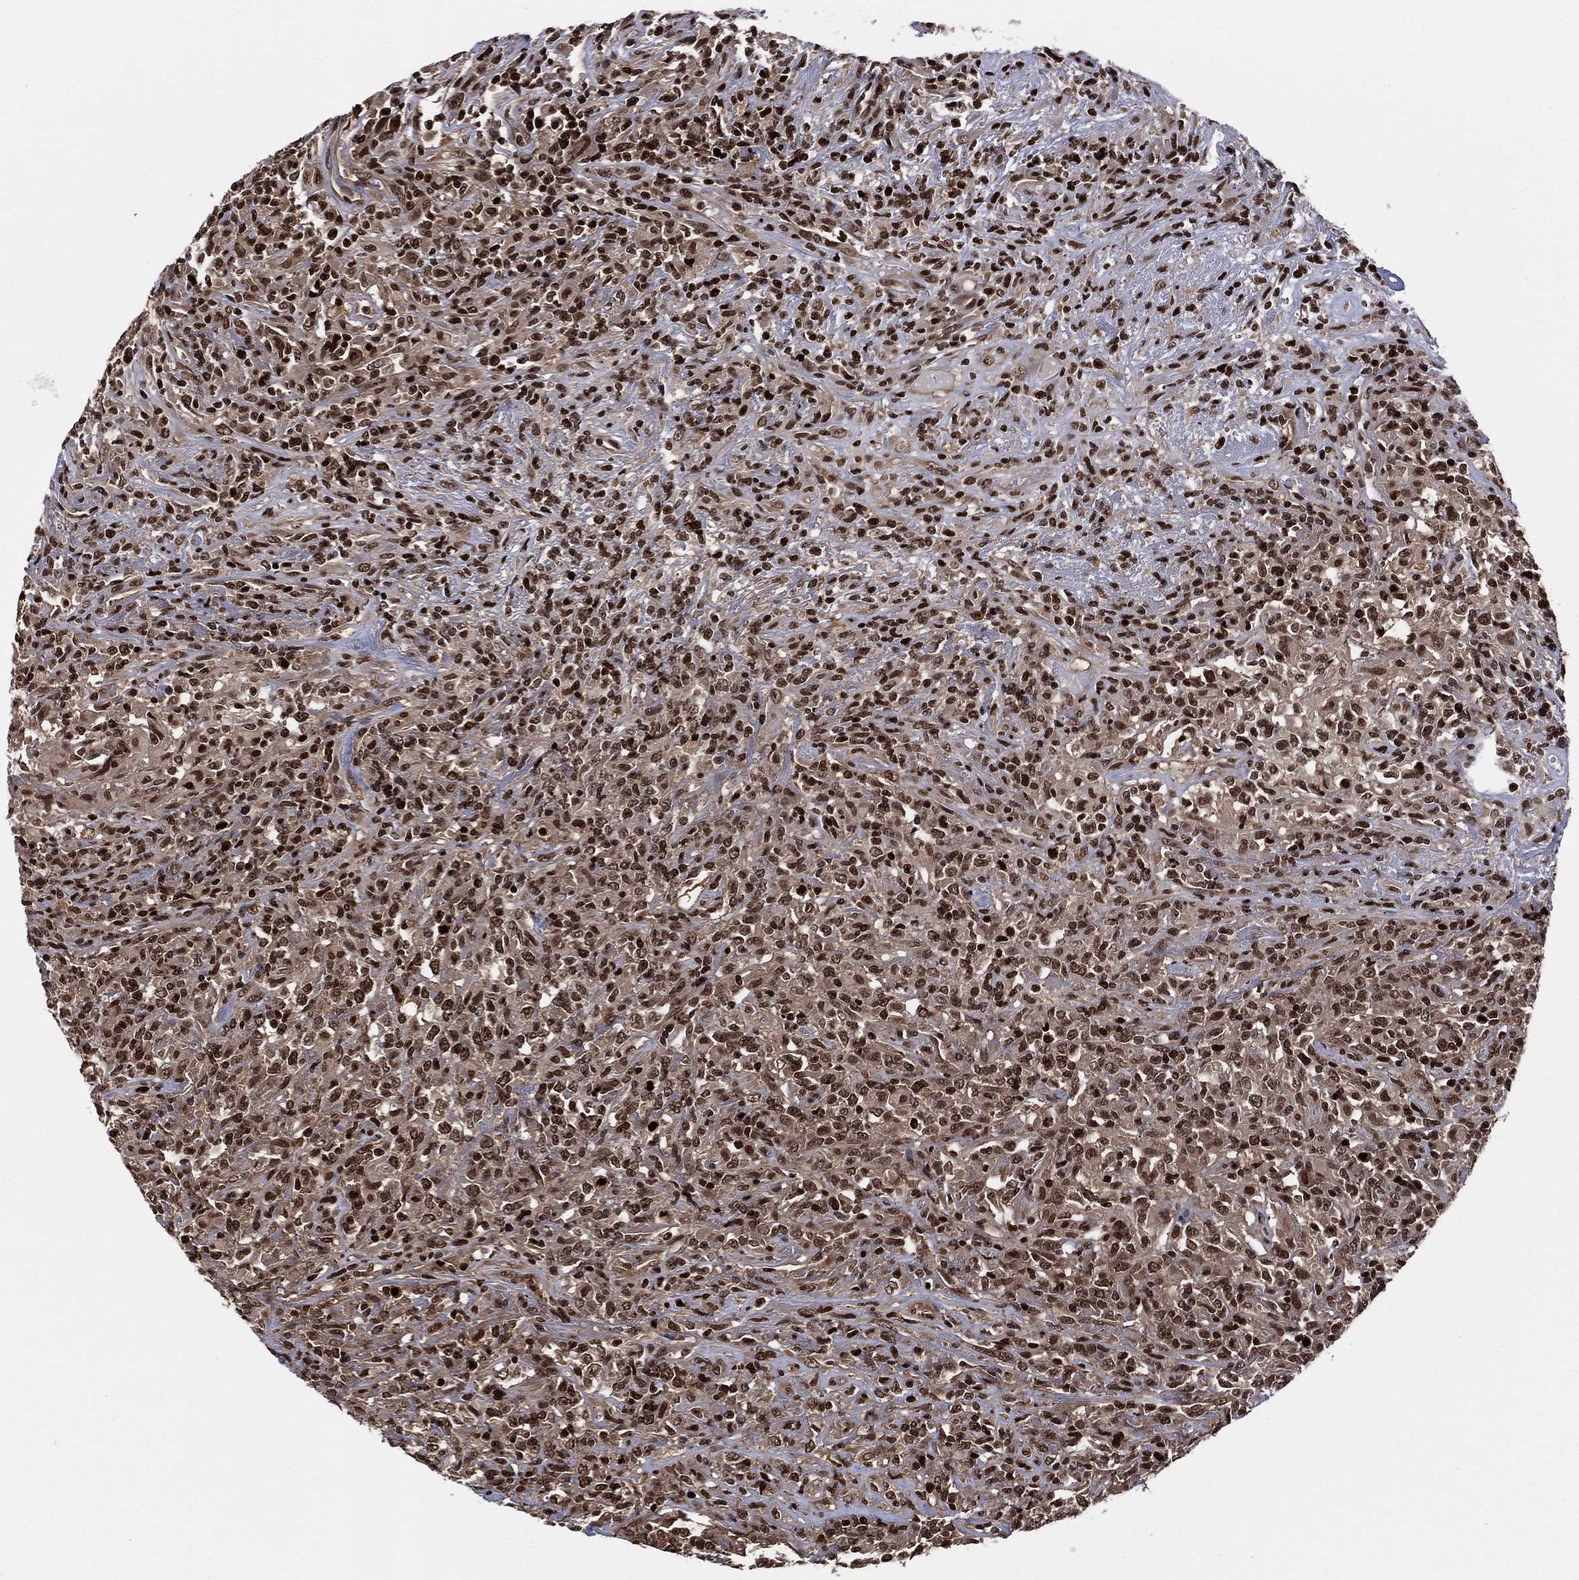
{"staining": {"intensity": "strong", "quantity": ">75%", "location": "cytoplasmic/membranous,nuclear"}, "tissue": "lymphoma", "cell_type": "Tumor cells", "image_type": "cancer", "snomed": [{"axis": "morphology", "description": "Malignant lymphoma, non-Hodgkin's type, High grade"}, {"axis": "topography", "description": "Lung"}], "caption": "About >75% of tumor cells in human malignant lymphoma, non-Hodgkin's type (high-grade) exhibit strong cytoplasmic/membranous and nuclear protein staining as visualized by brown immunohistochemical staining.", "gene": "PSMA1", "patient": {"sex": "male", "age": 79}}